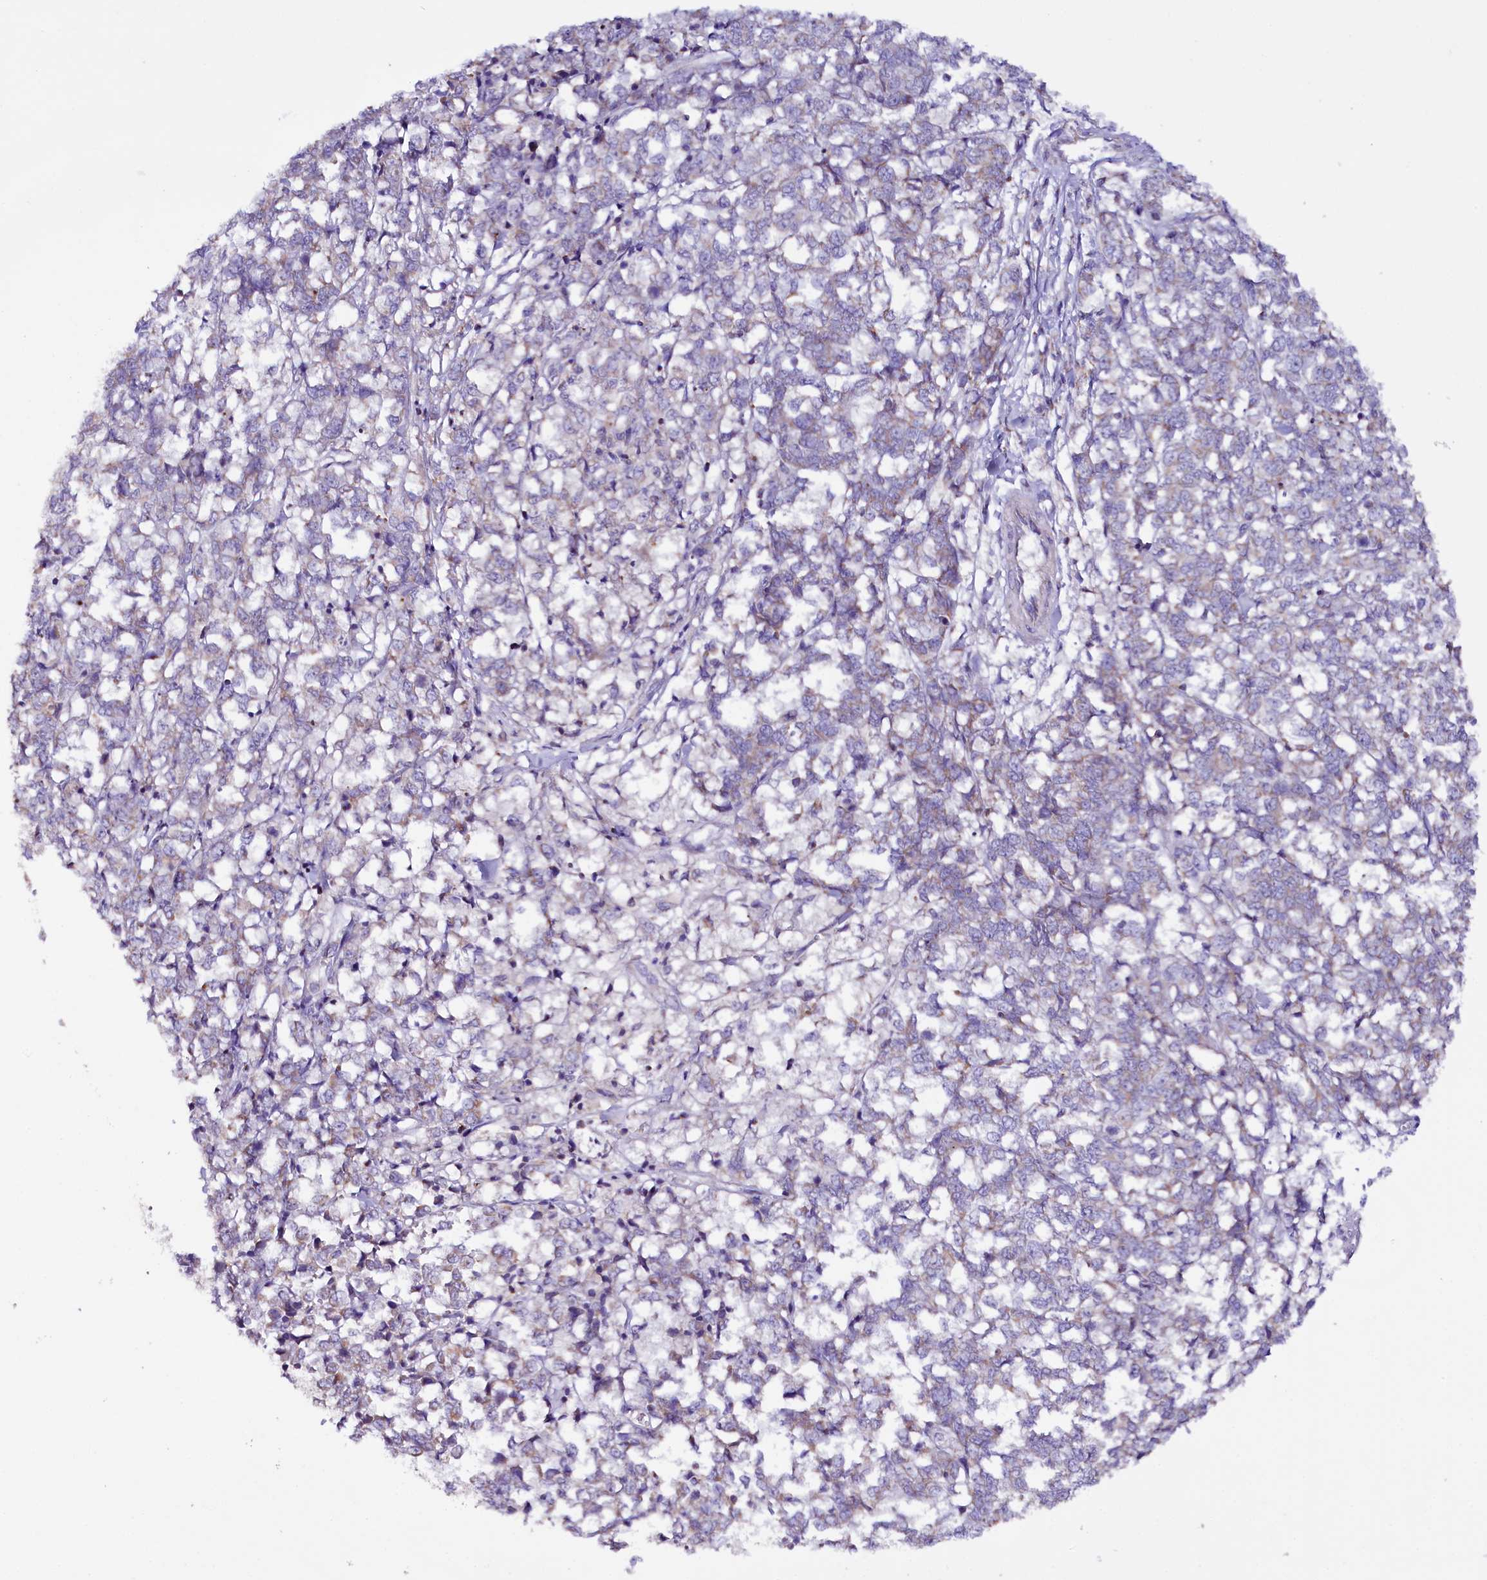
{"staining": {"intensity": "negative", "quantity": "none", "location": "none"}, "tissue": "melanoma", "cell_type": "Tumor cells", "image_type": "cancer", "snomed": [{"axis": "morphology", "description": "Malignant melanoma, NOS"}, {"axis": "topography", "description": "Skin"}], "caption": "Malignant melanoma was stained to show a protein in brown. There is no significant expression in tumor cells. Nuclei are stained in blue.", "gene": "ZNF45", "patient": {"sex": "female", "age": 72}}